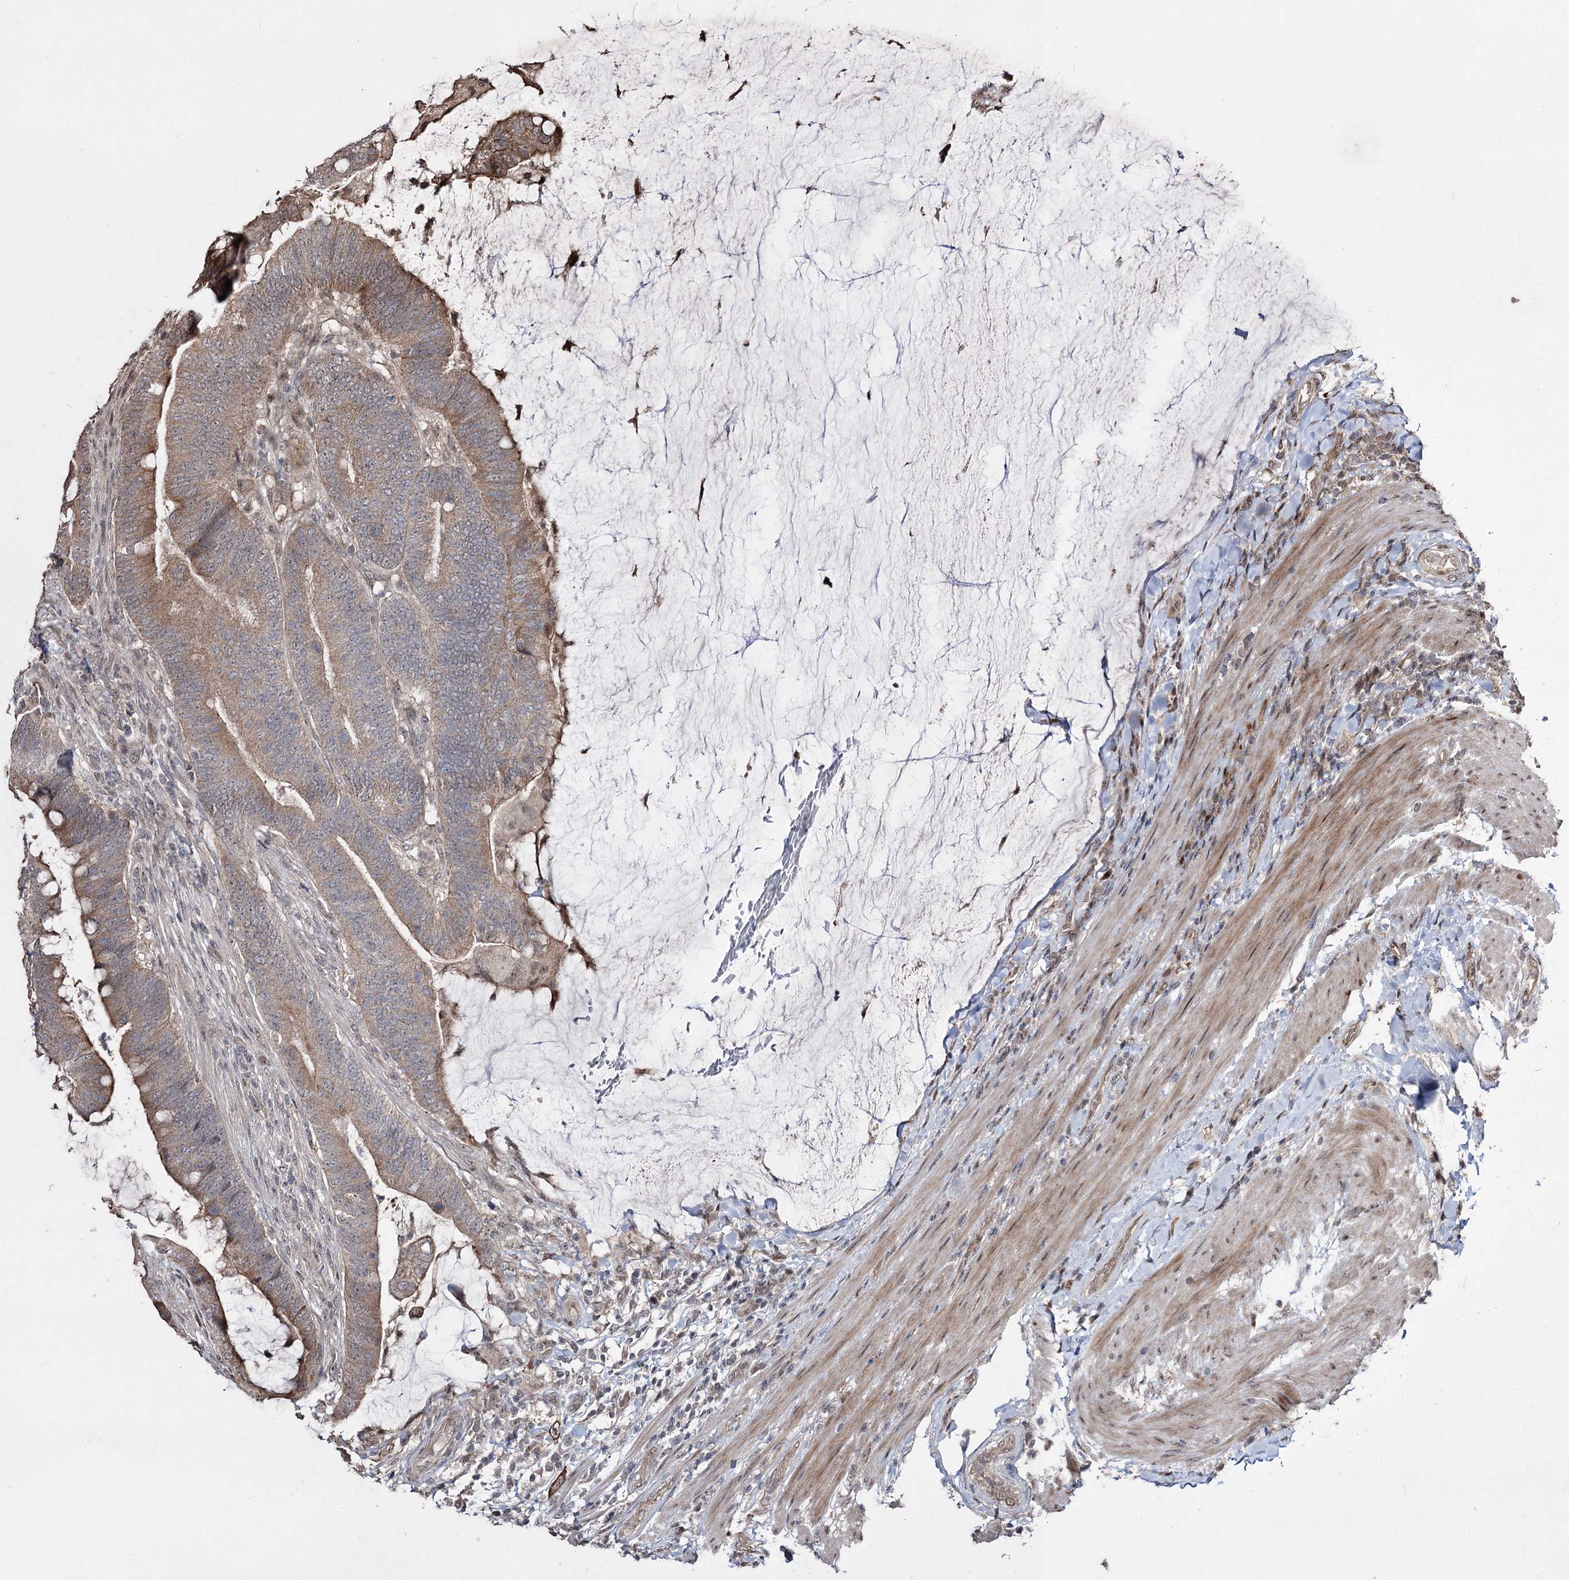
{"staining": {"intensity": "moderate", "quantity": ">75%", "location": "cytoplasmic/membranous"}, "tissue": "colorectal cancer", "cell_type": "Tumor cells", "image_type": "cancer", "snomed": [{"axis": "morphology", "description": "Adenocarcinoma, NOS"}, {"axis": "topography", "description": "Colon"}], "caption": "Colorectal adenocarcinoma stained for a protein demonstrates moderate cytoplasmic/membranous positivity in tumor cells.", "gene": "CPNE8", "patient": {"sex": "female", "age": 66}}